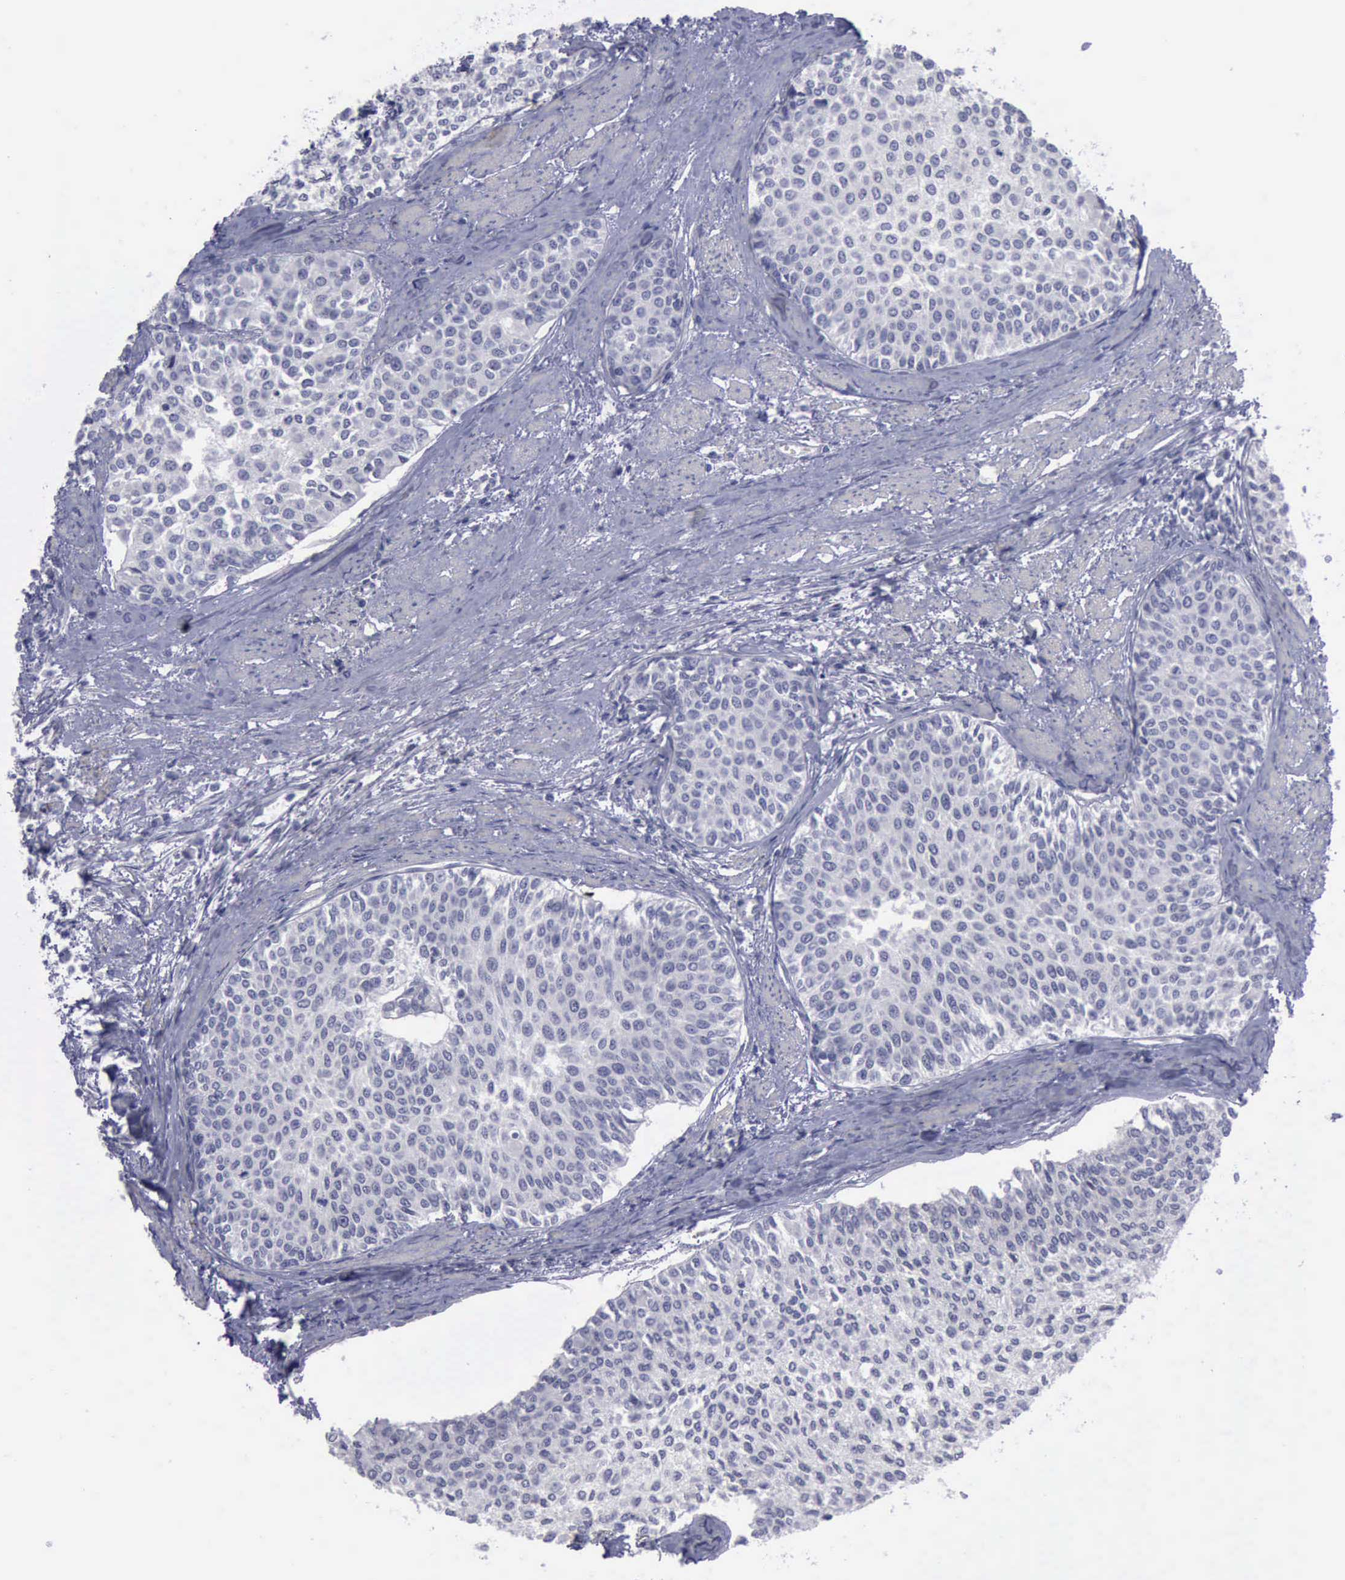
{"staining": {"intensity": "negative", "quantity": "none", "location": "none"}, "tissue": "urothelial cancer", "cell_type": "Tumor cells", "image_type": "cancer", "snomed": [{"axis": "morphology", "description": "Urothelial carcinoma, Low grade"}, {"axis": "topography", "description": "Urinary bladder"}], "caption": "Immunohistochemistry (IHC) of human low-grade urothelial carcinoma reveals no expression in tumor cells.", "gene": "CDH2", "patient": {"sex": "female", "age": 73}}